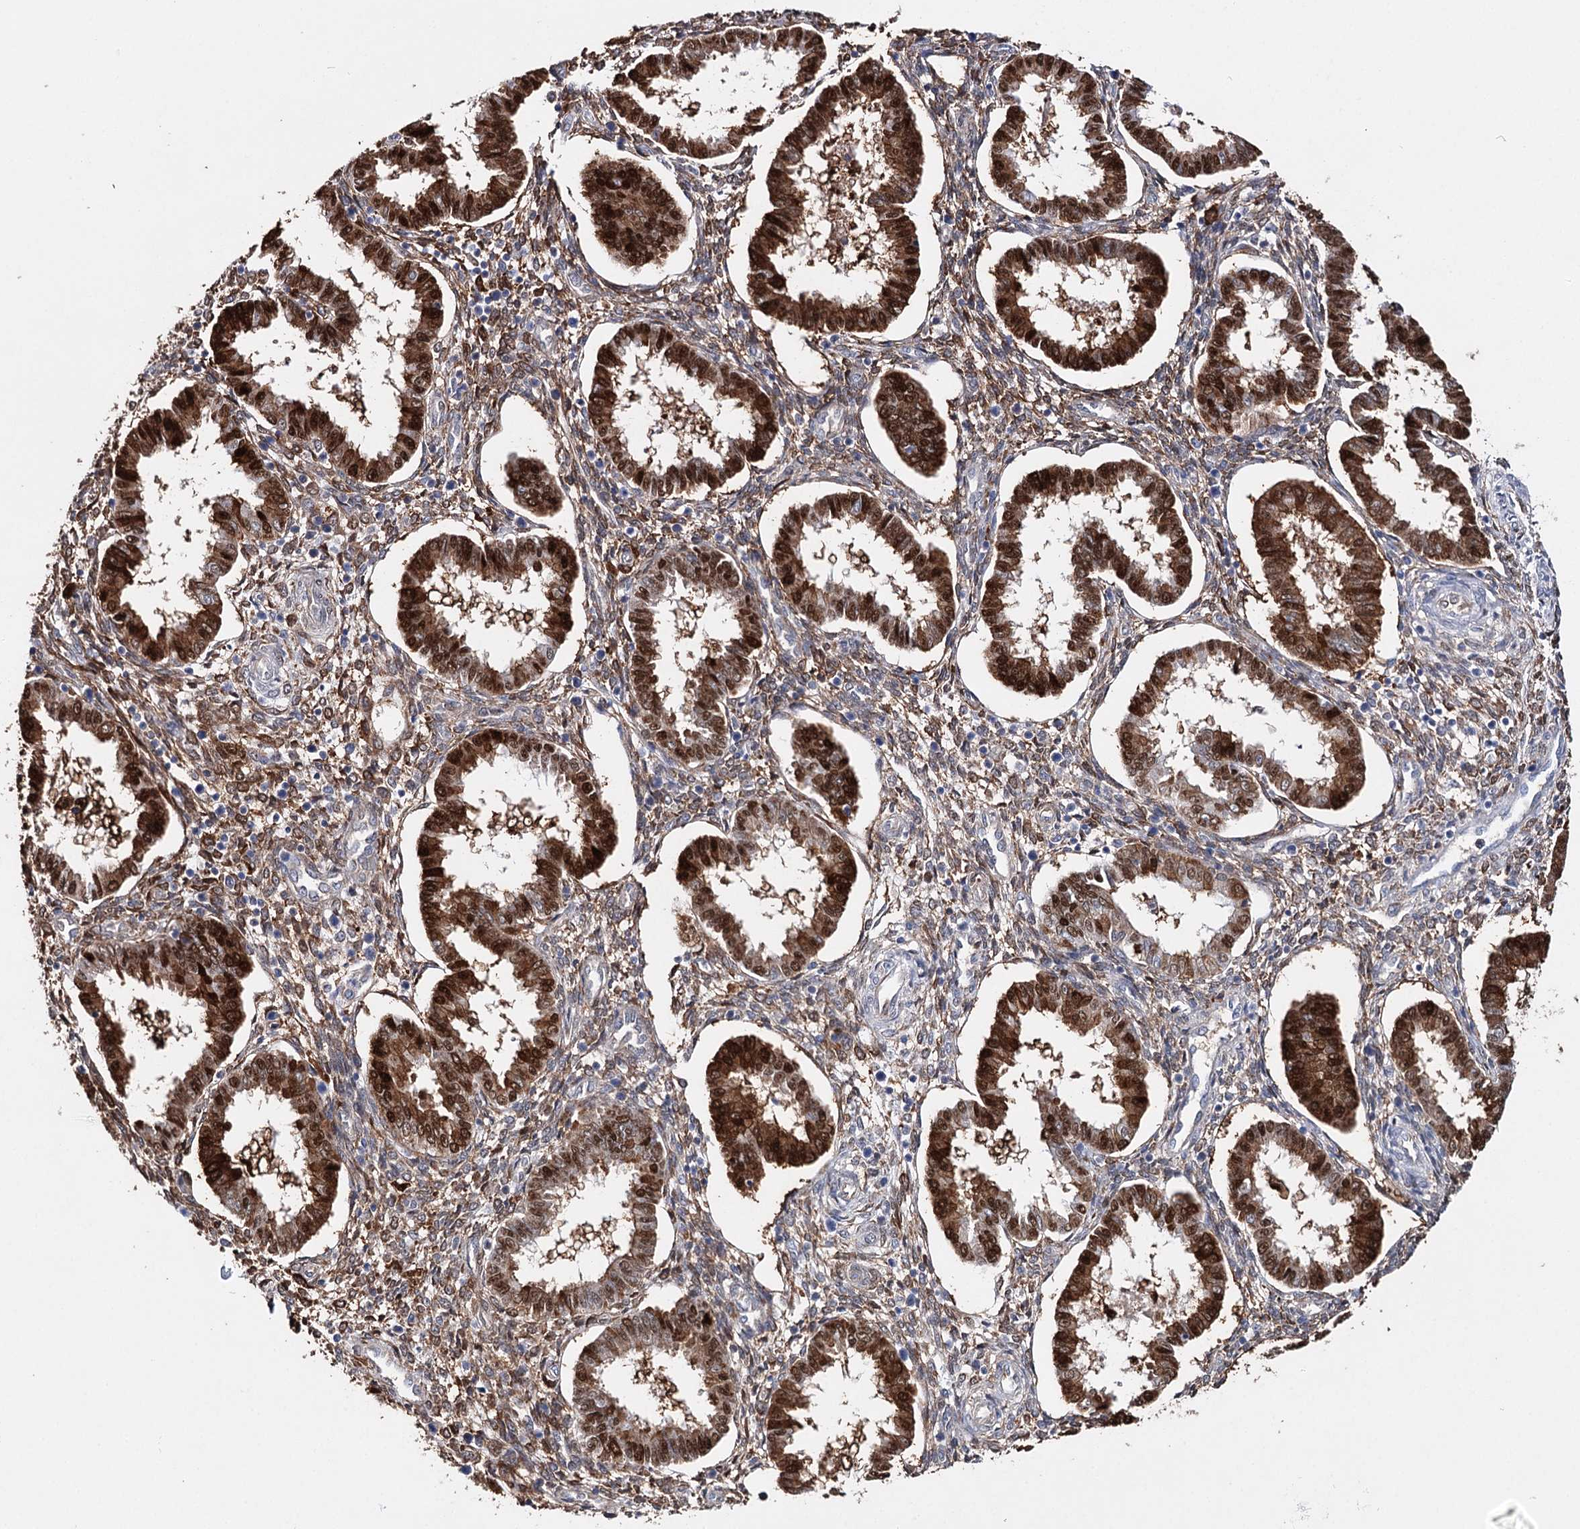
{"staining": {"intensity": "moderate", "quantity": "25%-75%", "location": "cytoplasmic/membranous"}, "tissue": "endometrium", "cell_type": "Cells in endometrial stroma", "image_type": "normal", "snomed": [{"axis": "morphology", "description": "Normal tissue, NOS"}, {"axis": "topography", "description": "Endometrium"}], "caption": "Protein expression analysis of benign human endometrium reveals moderate cytoplasmic/membranous positivity in about 25%-75% of cells in endometrial stroma. Immunohistochemistry (ihc) stains the protein in brown and the nuclei are stained blue.", "gene": "CFAP46", "patient": {"sex": "female", "age": 24}}